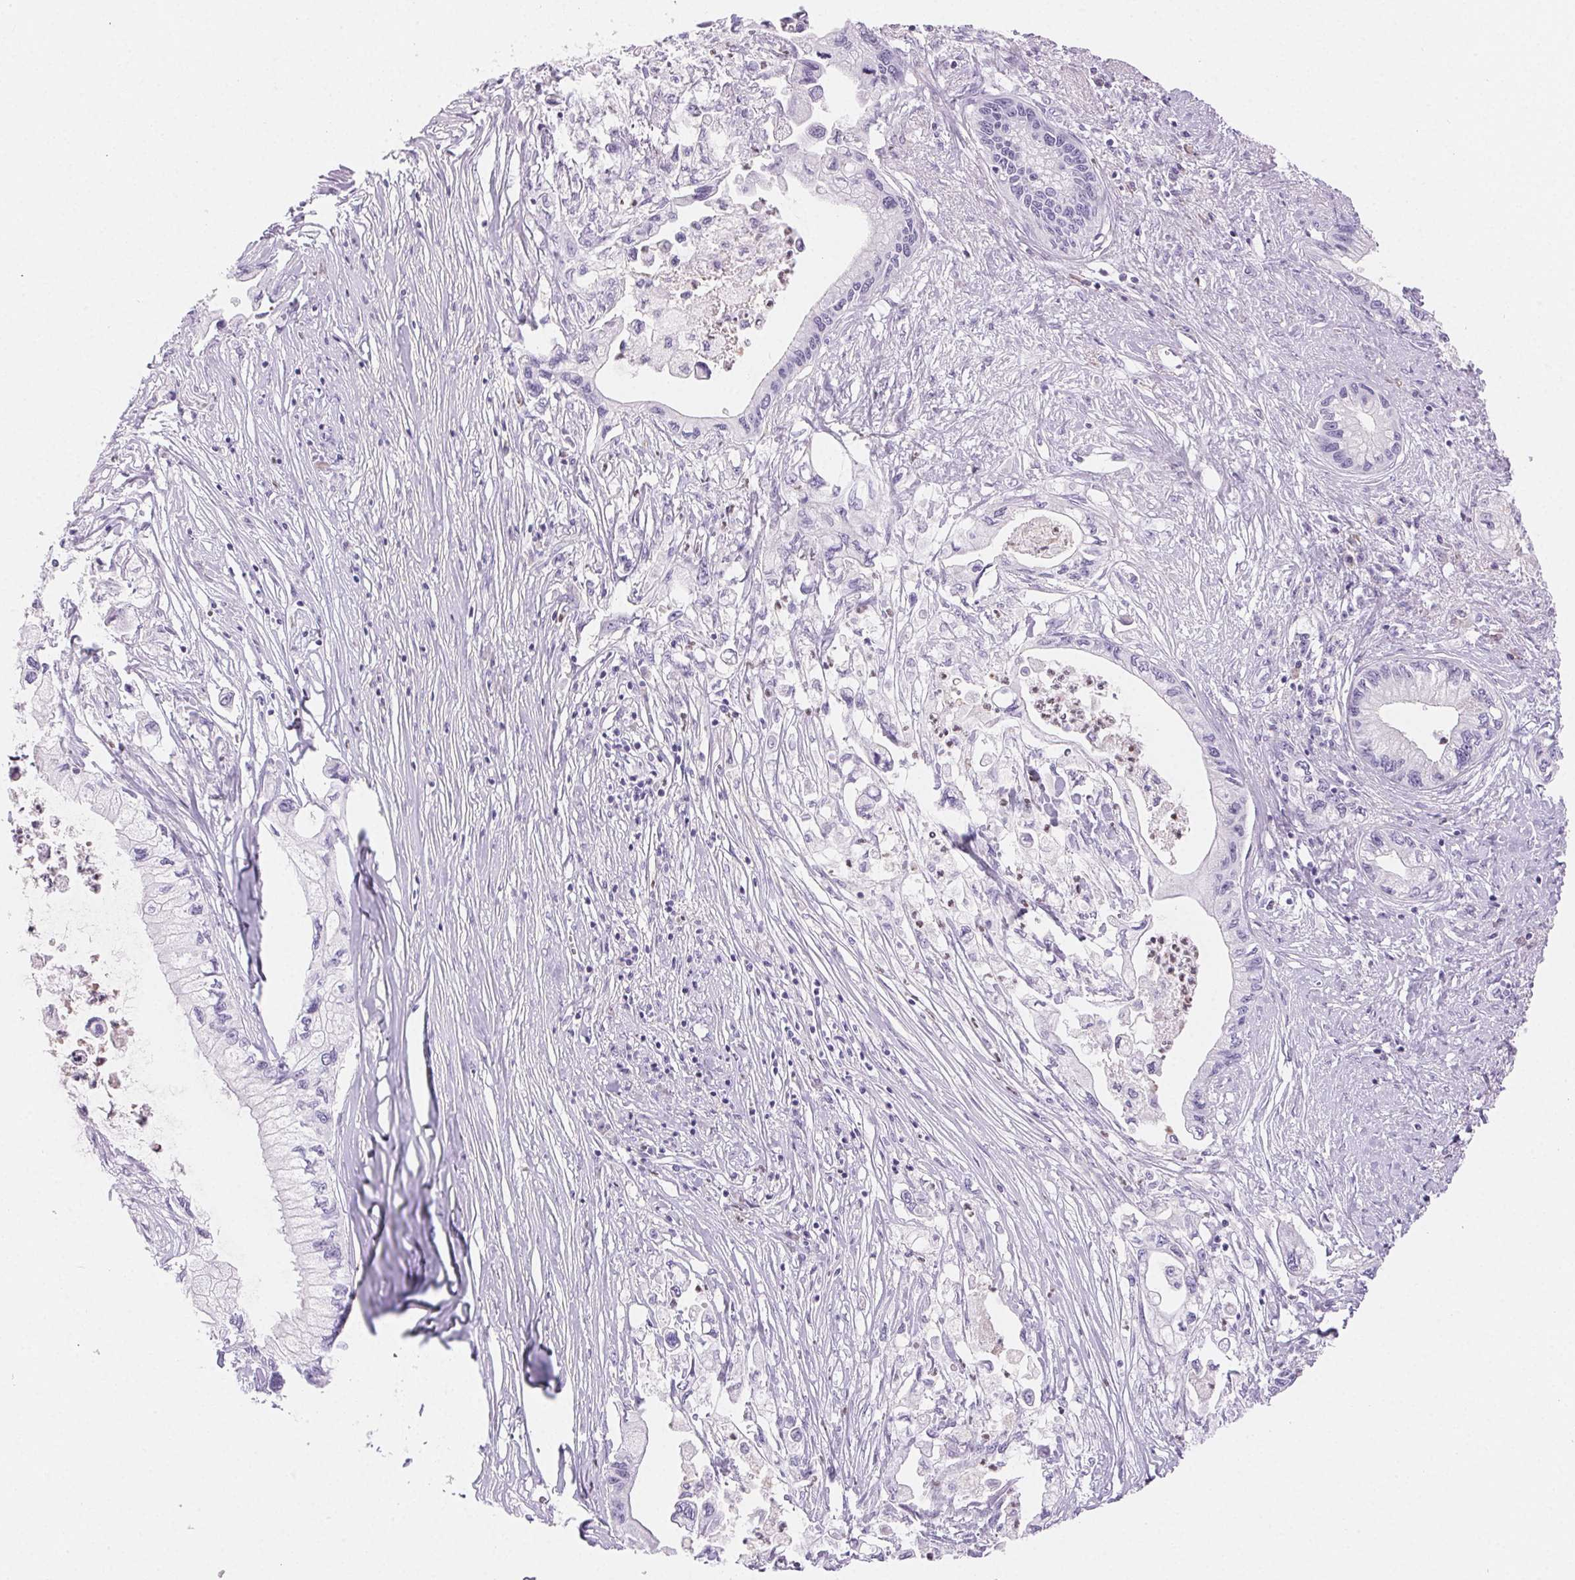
{"staining": {"intensity": "negative", "quantity": "none", "location": "none"}, "tissue": "pancreatic cancer", "cell_type": "Tumor cells", "image_type": "cancer", "snomed": [{"axis": "morphology", "description": "Adenocarcinoma, NOS"}, {"axis": "topography", "description": "Pancreas"}], "caption": "Pancreatic cancer (adenocarcinoma) was stained to show a protein in brown. There is no significant expression in tumor cells.", "gene": "PADI4", "patient": {"sex": "male", "age": 61}}